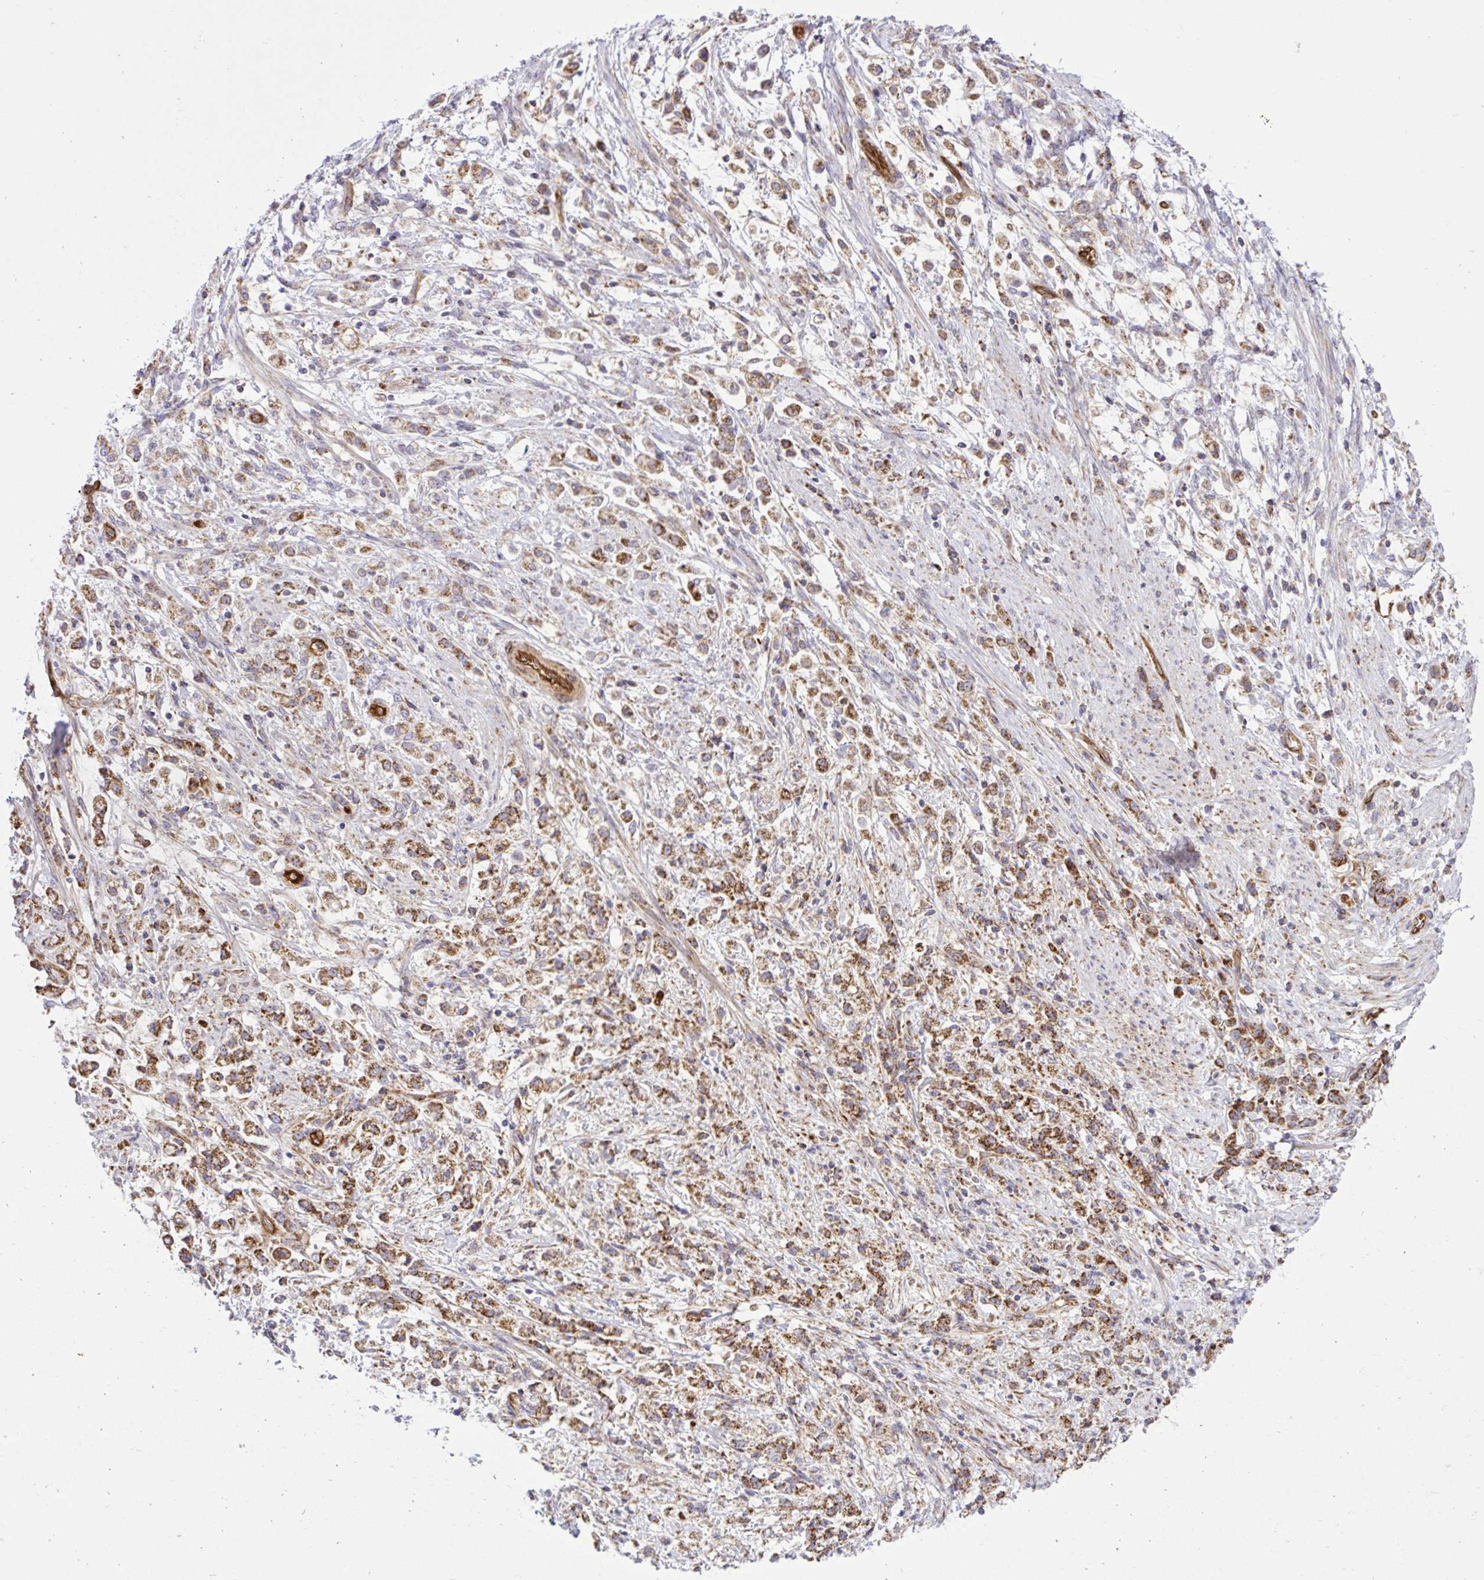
{"staining": {"intensity": "moderate", "quantity": ">75%", "location": "cytoplasmic/membranous"}, "tissue": "stomach cancer", "cell_type": "Tumor cells", "image_type": "cancer", "snomed": [{"axis": "morphology", "description": "Adenocarcinoma, NOS"}, {"axis": "topography", "description": "Stomach"}], "caption": "Immunohistochemistry micrograph of neoplastic tissue: human stomach cancer (adenocarcinoma) stained using immunohistochemistry demonstrates medium levels of moderate protein expression localized specifically in the cytoplasmic/membranous of tumor cells, appearing as a cytoplasmic/membranous brown color.", "gene": "LIMS1", "patient": {"sex": "female", "age": 60}}